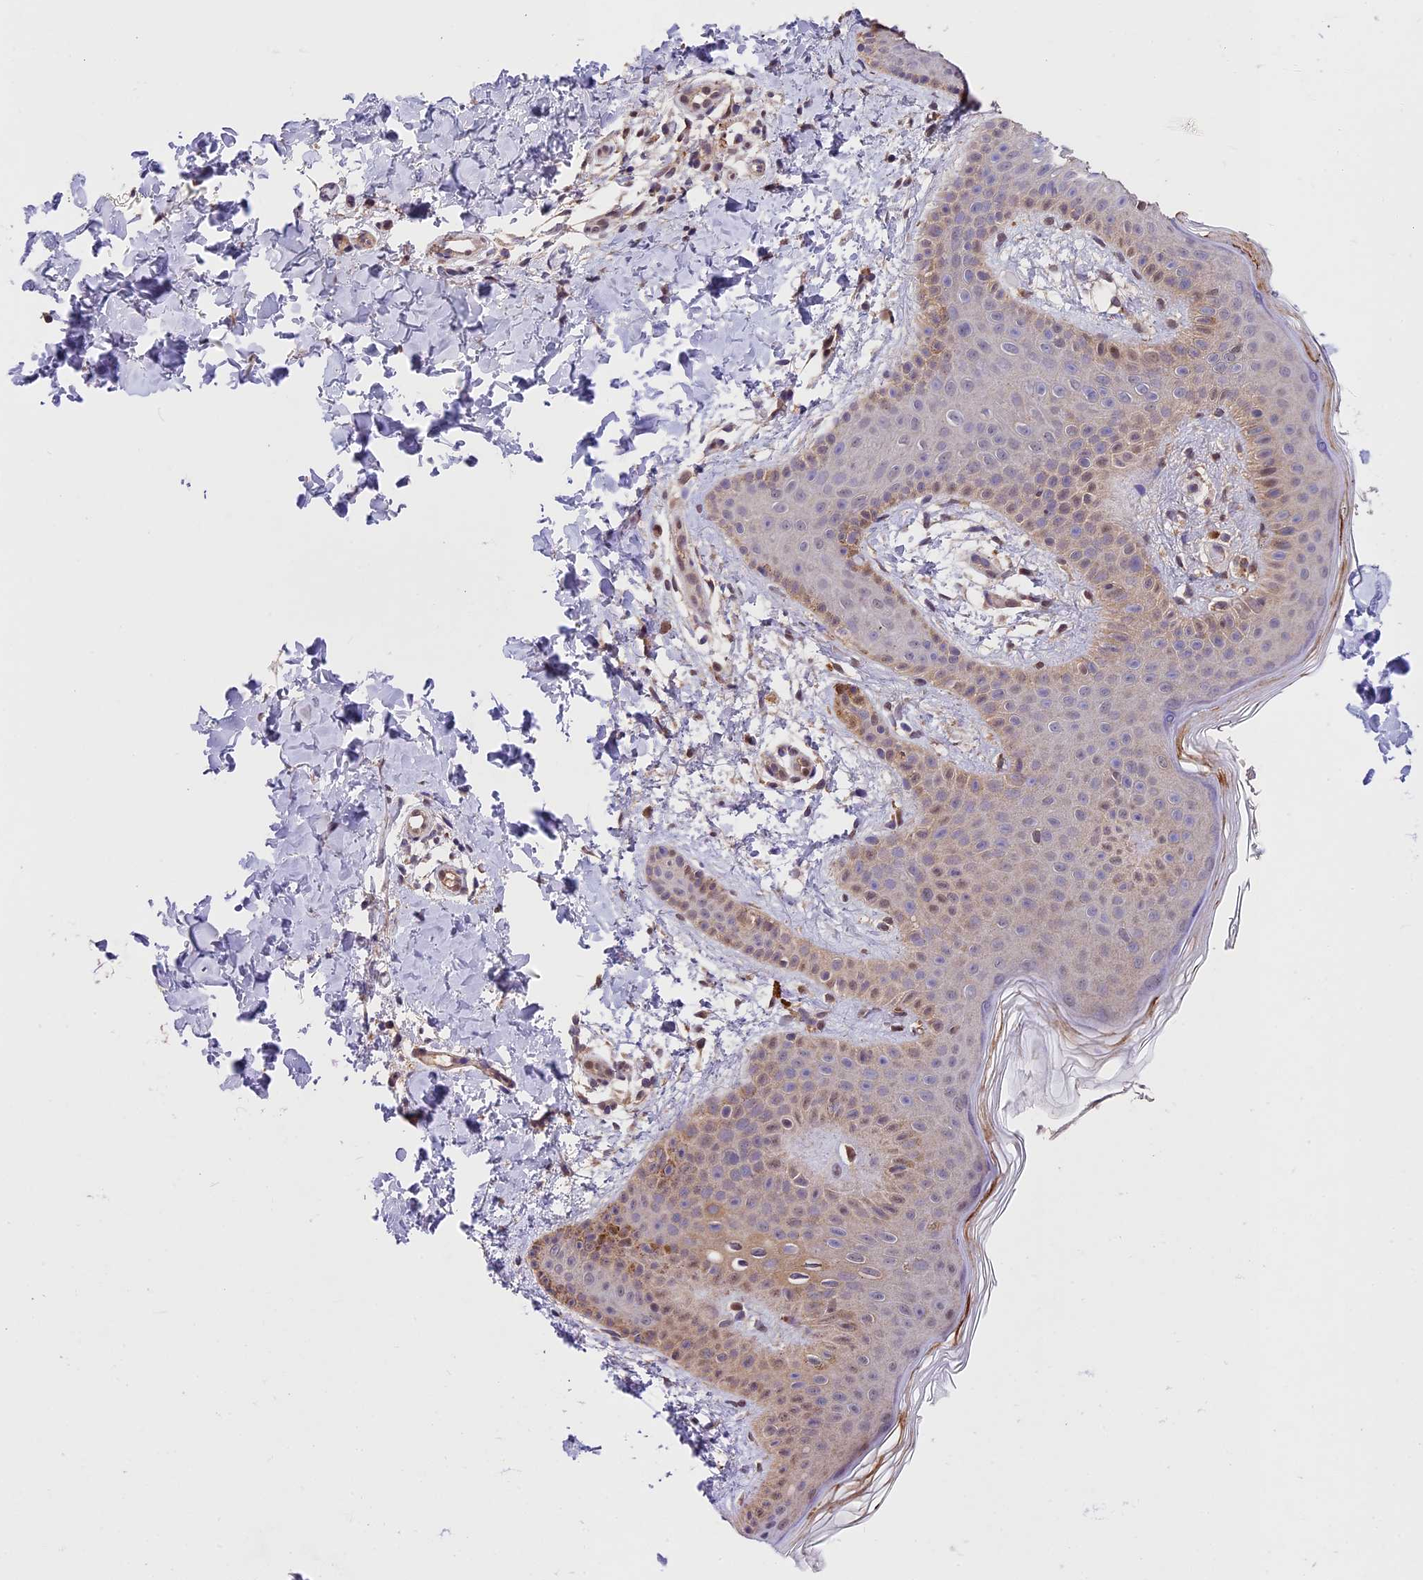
{"staining": {"intensity": "negative", "quantity": "none", "location": "none"}, "tissue": "skin", "cell_type": "Fibroblasts", "image_type": "normal", "snomed": [{"axis": "morphology", "description": "Normal tissue, NOS"}, {"axis": "topography", "description": "Skin"}], "caption": "The photomicrograph exhibits no staining of fibroblasts in unremarkable skin.", "gene": "SBNO2", "patient": {"sex": "male", "age": 36}}